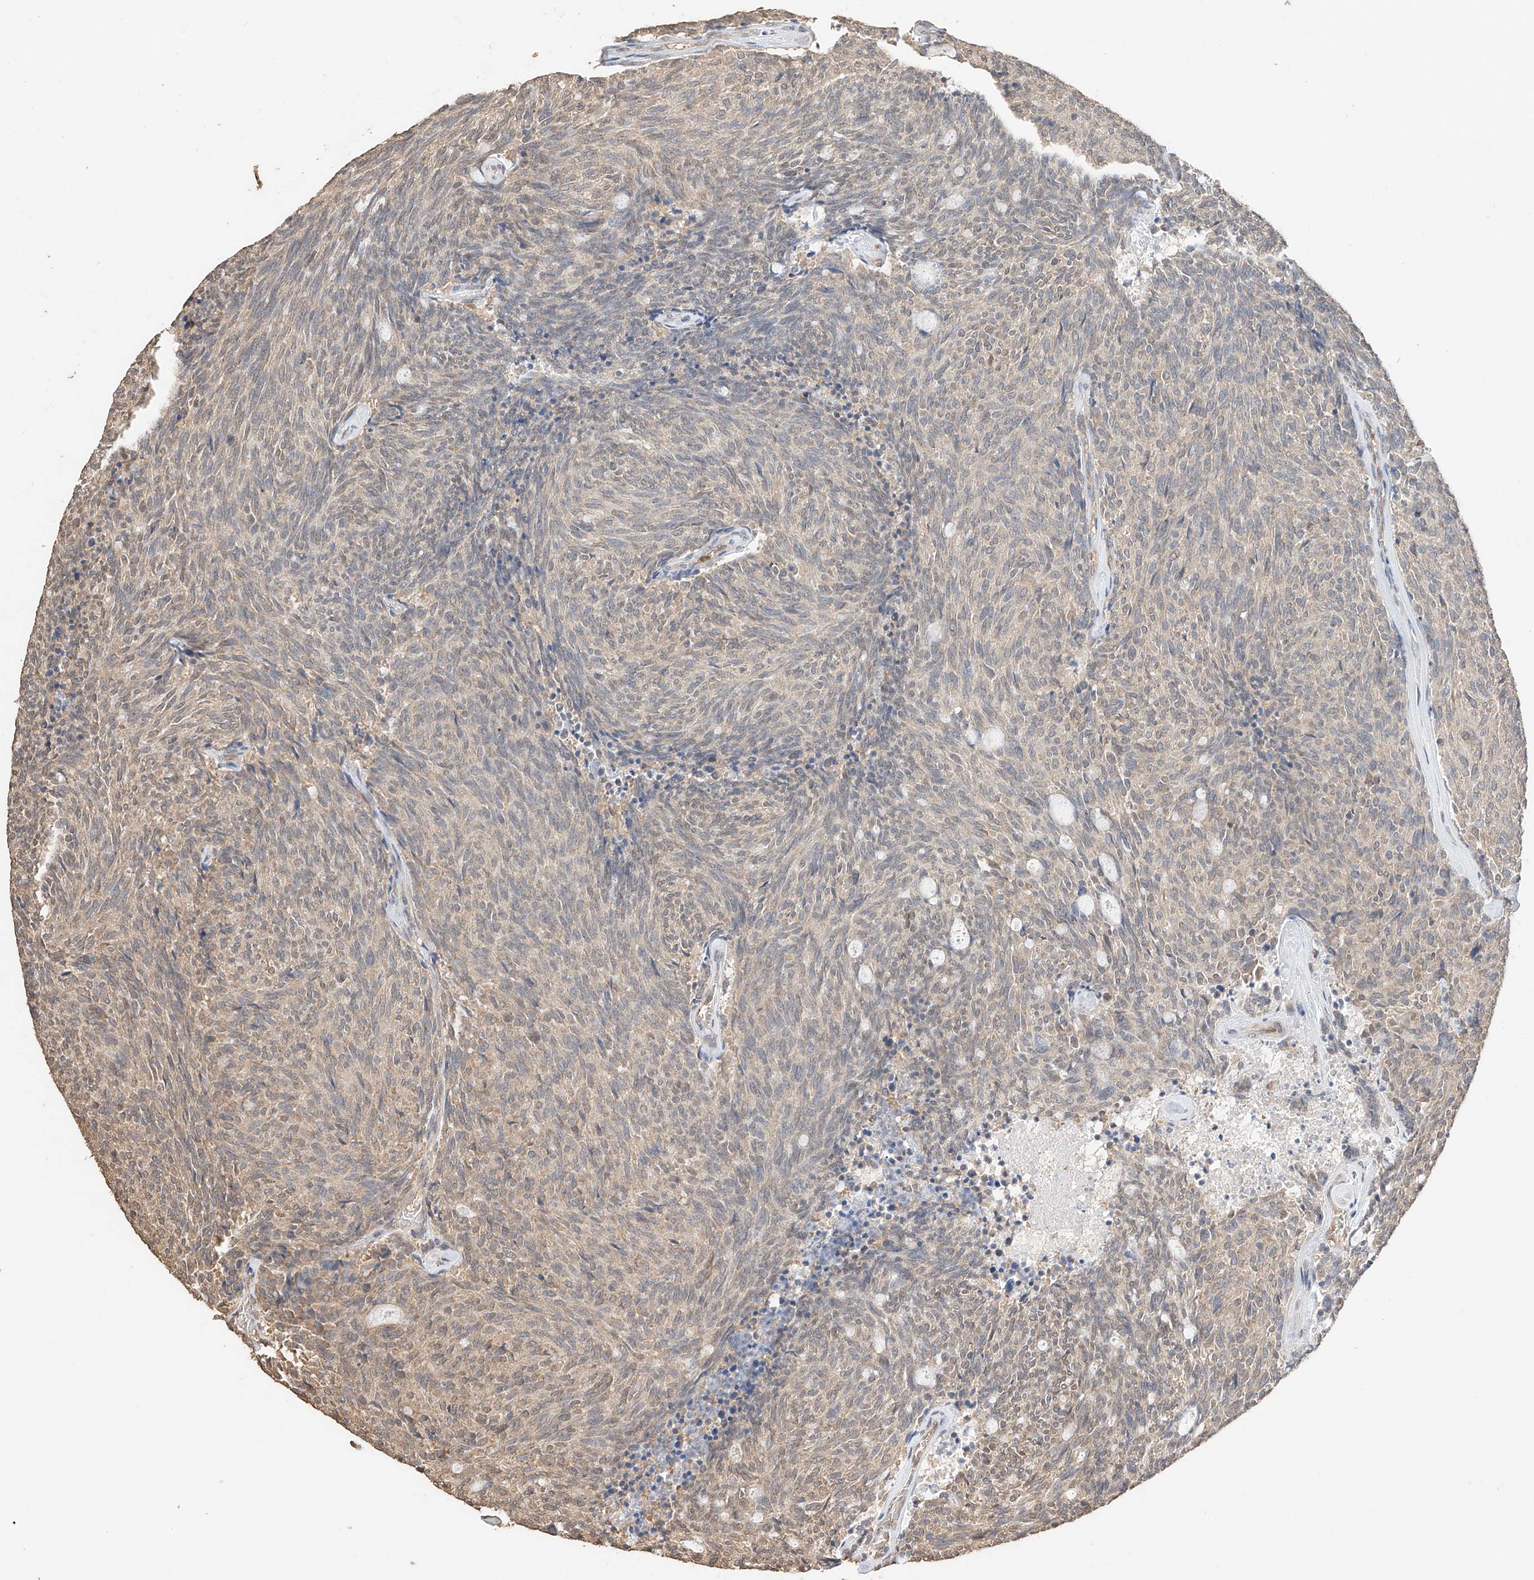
{"staining": {"intensity": "weak", "quantity": "25%-75%", "location": "cytoplasmic/membranous"}, "tissue": "carcinoid", "cell_type": "Tumor cells", "image_type": "cancer", "snomed": [{"axis": "morphology", "description": "Carcinoid, malignant, NOS"}, {"axis": "topography", "description": "Pancreas"}], "caption": "DAB (3,3'-diaminobenzidine) immunohistochemical staining of human carcinoid exhibits weak cytoplasmic/membranous protein expression in approximately 25%-75% of tumor cells.", "gene": "IL22RA2", "patient": {"sex": "female", "age": 54}}